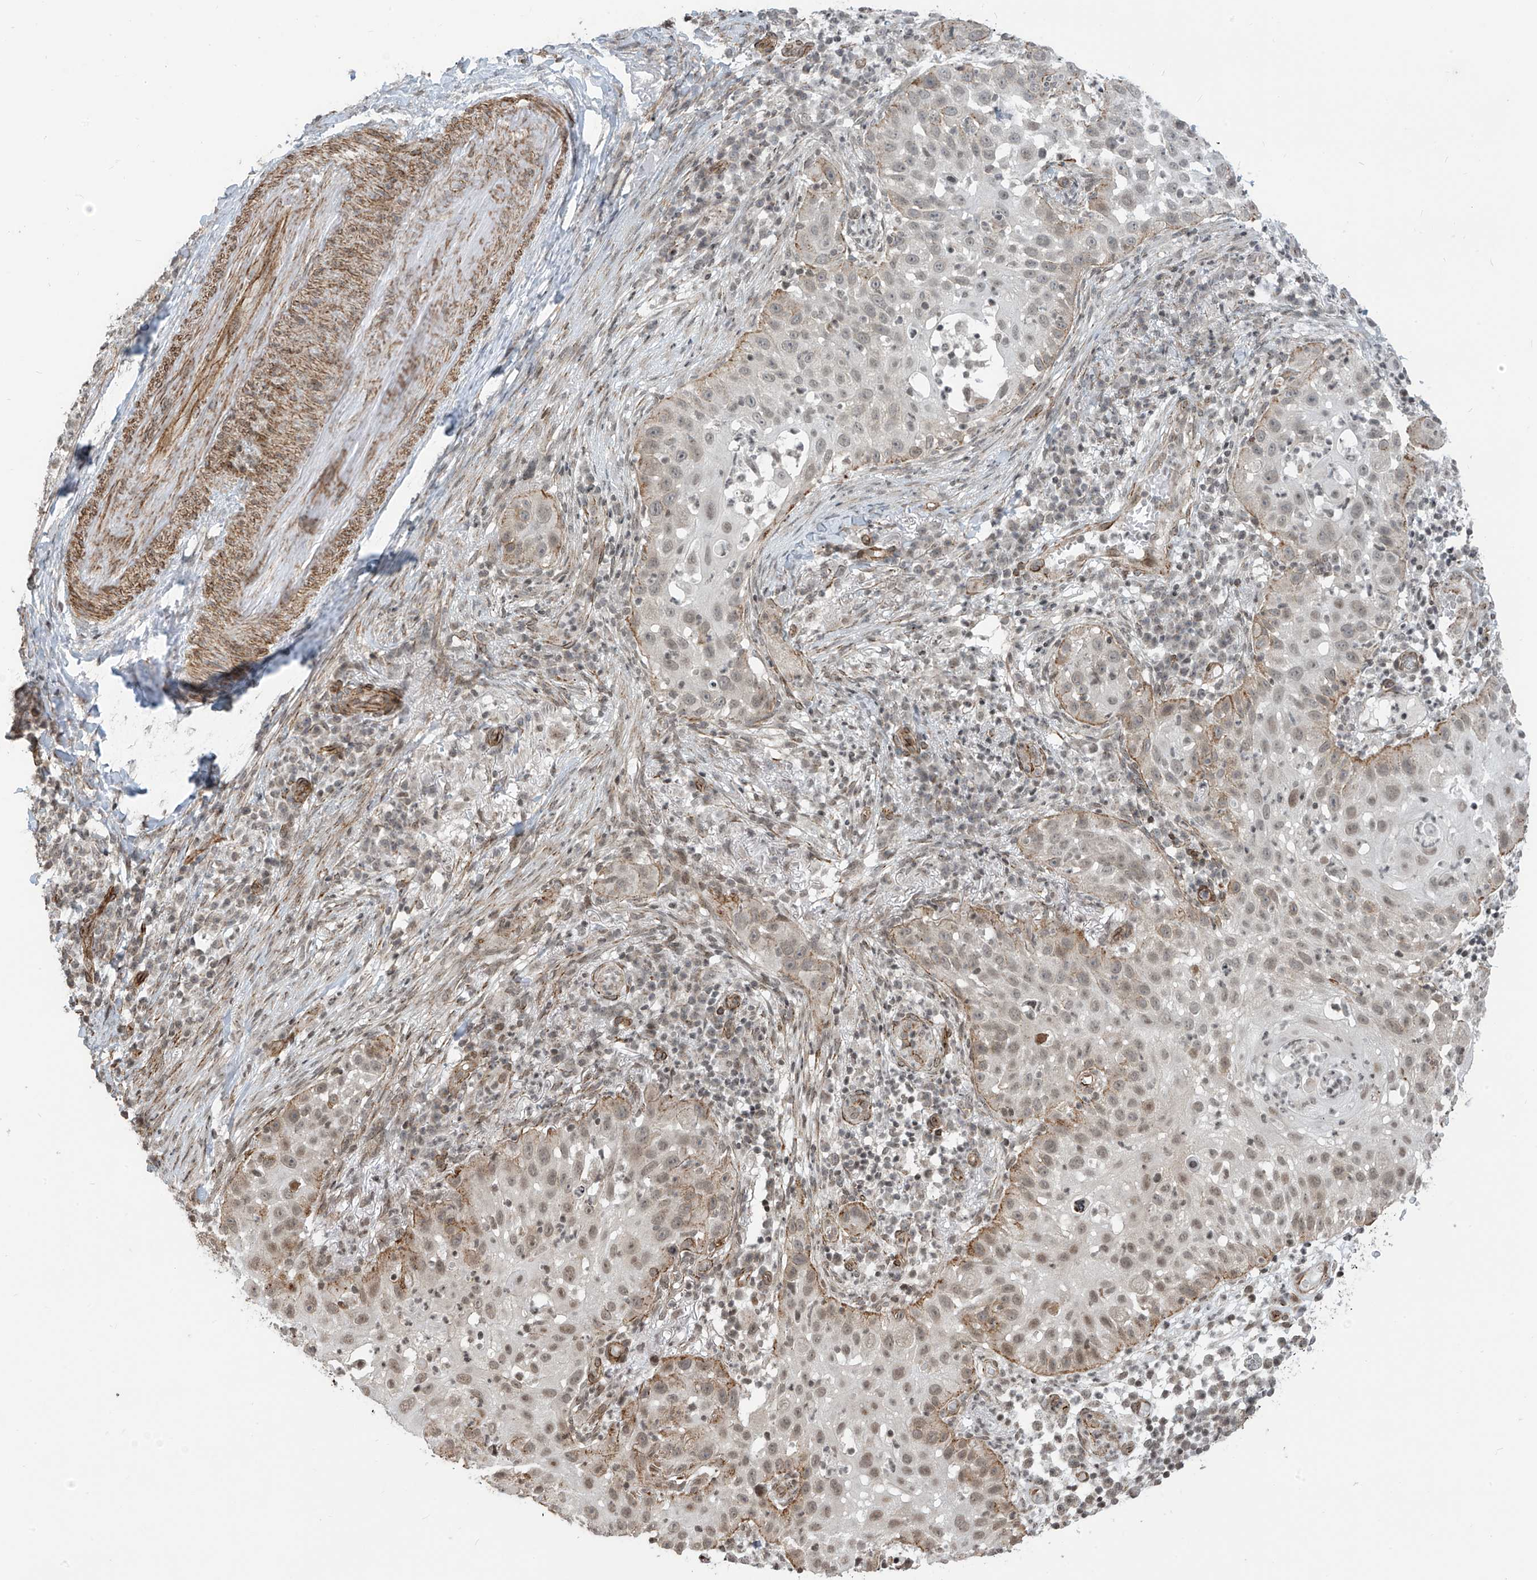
{"staining": {"intensity": "weak", "quantity": ">75%", "location": "nuclear"}, "tissue": "skin cancer", "cell_type": "Tumor cells", "image_type": "cancer", "snomed": [{"axis": "morphology", "description": "Squamous cell carcinoma, NOS"}, {"axis": "topography", "description": "Skin"}], "caption": "A high-resolution histopathology image shows IHC staining of skin cancer, which exhibits weak nuclear positivity in about >75% of tumor cells.", "gene": "METAP1D", "patient": {"sex": "female", "age": 44}}